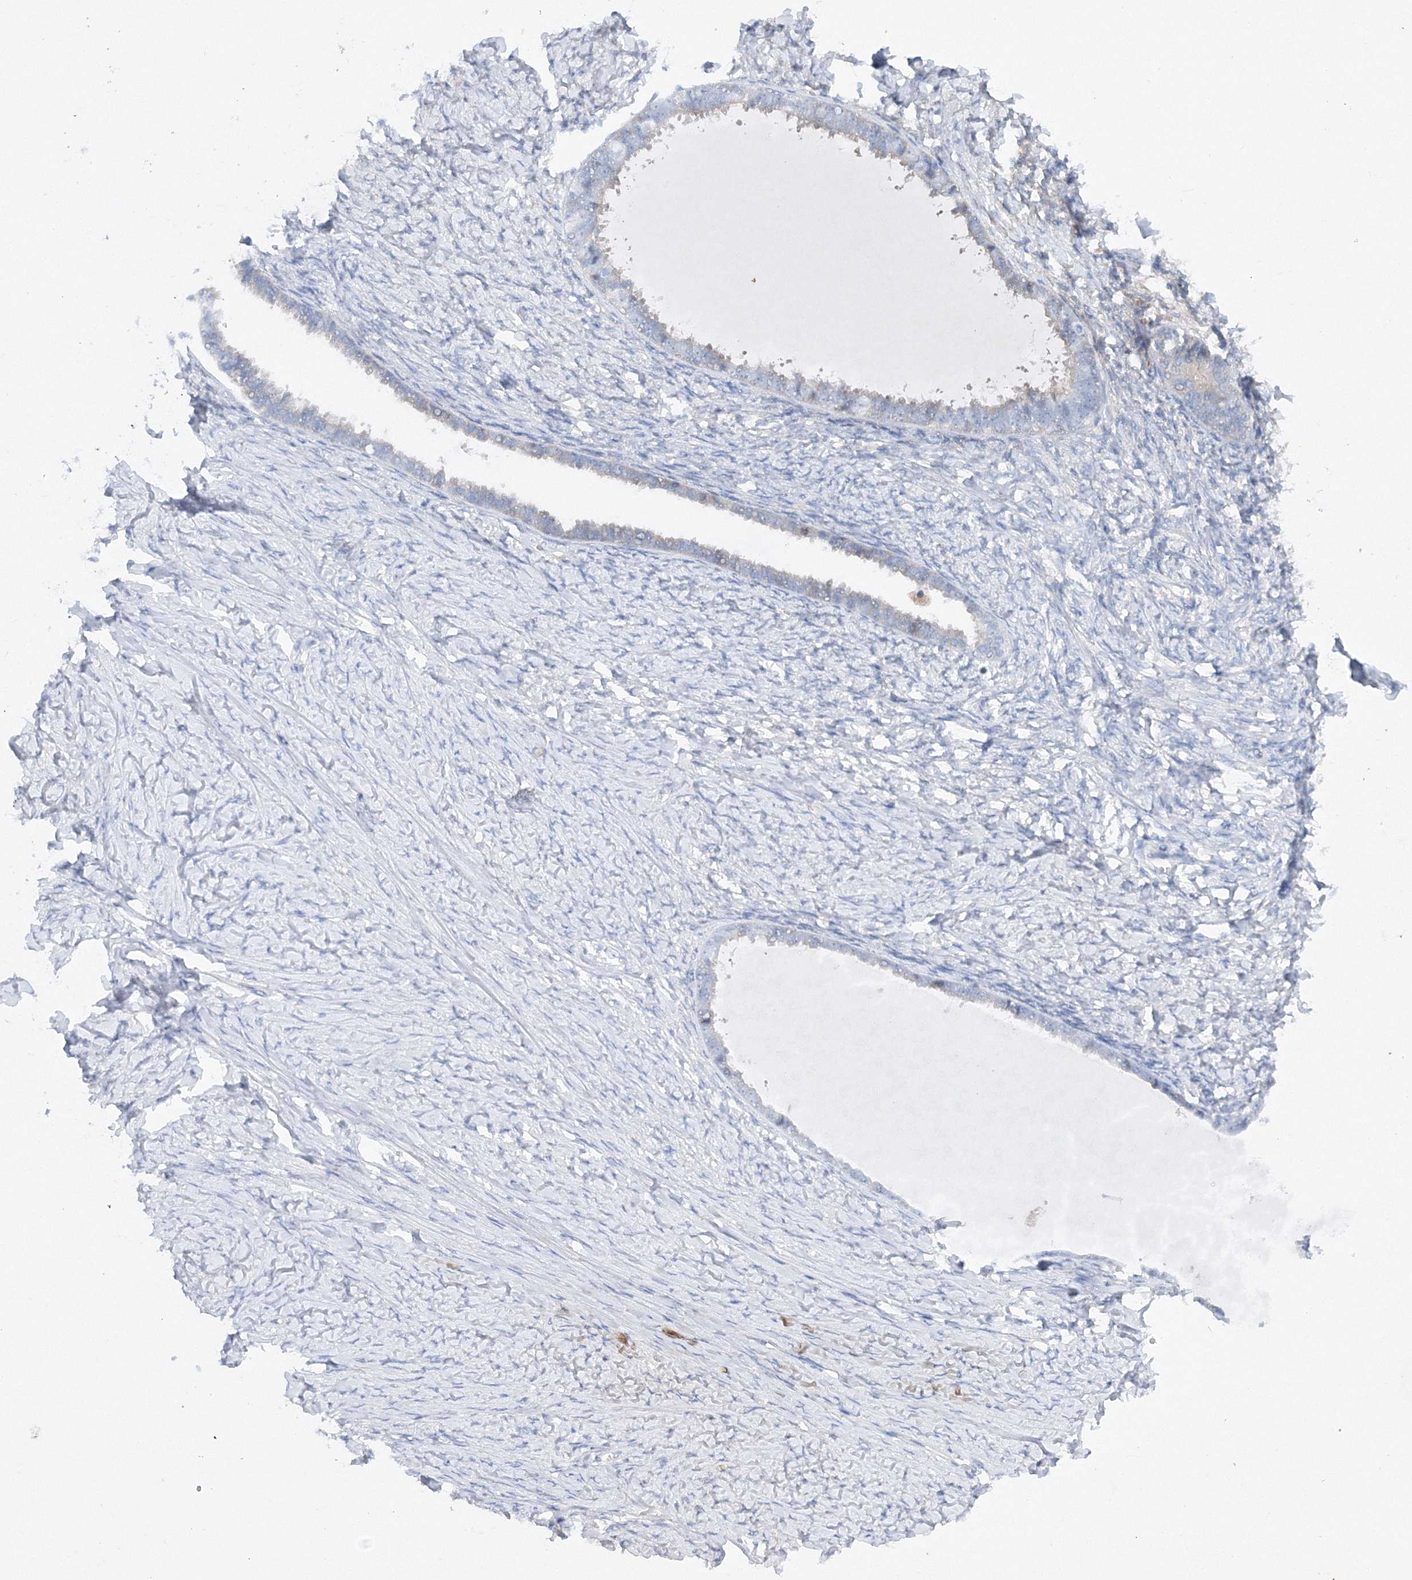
{"staining": {"intensity": "negative", "quantity": "none", "location": "none"}, "tissue": "ovarian cancer", "cell_type": "Tumor cells", "image_type": "cancer", "snomed": [{"axis": "morphology", "description": "Cystadenocarcinoma, serous, NOS"}, {"axis": "topography", "description": "Ovary"}], "caption": "This is a histopathology image of immunohistochemistry (IHC) staining of ovarian serous cystadenocarcinoma, which shows no staining in tumor cells.", "gene": "SLC36A1", "patient": {"sex": "female", "age": 79}}